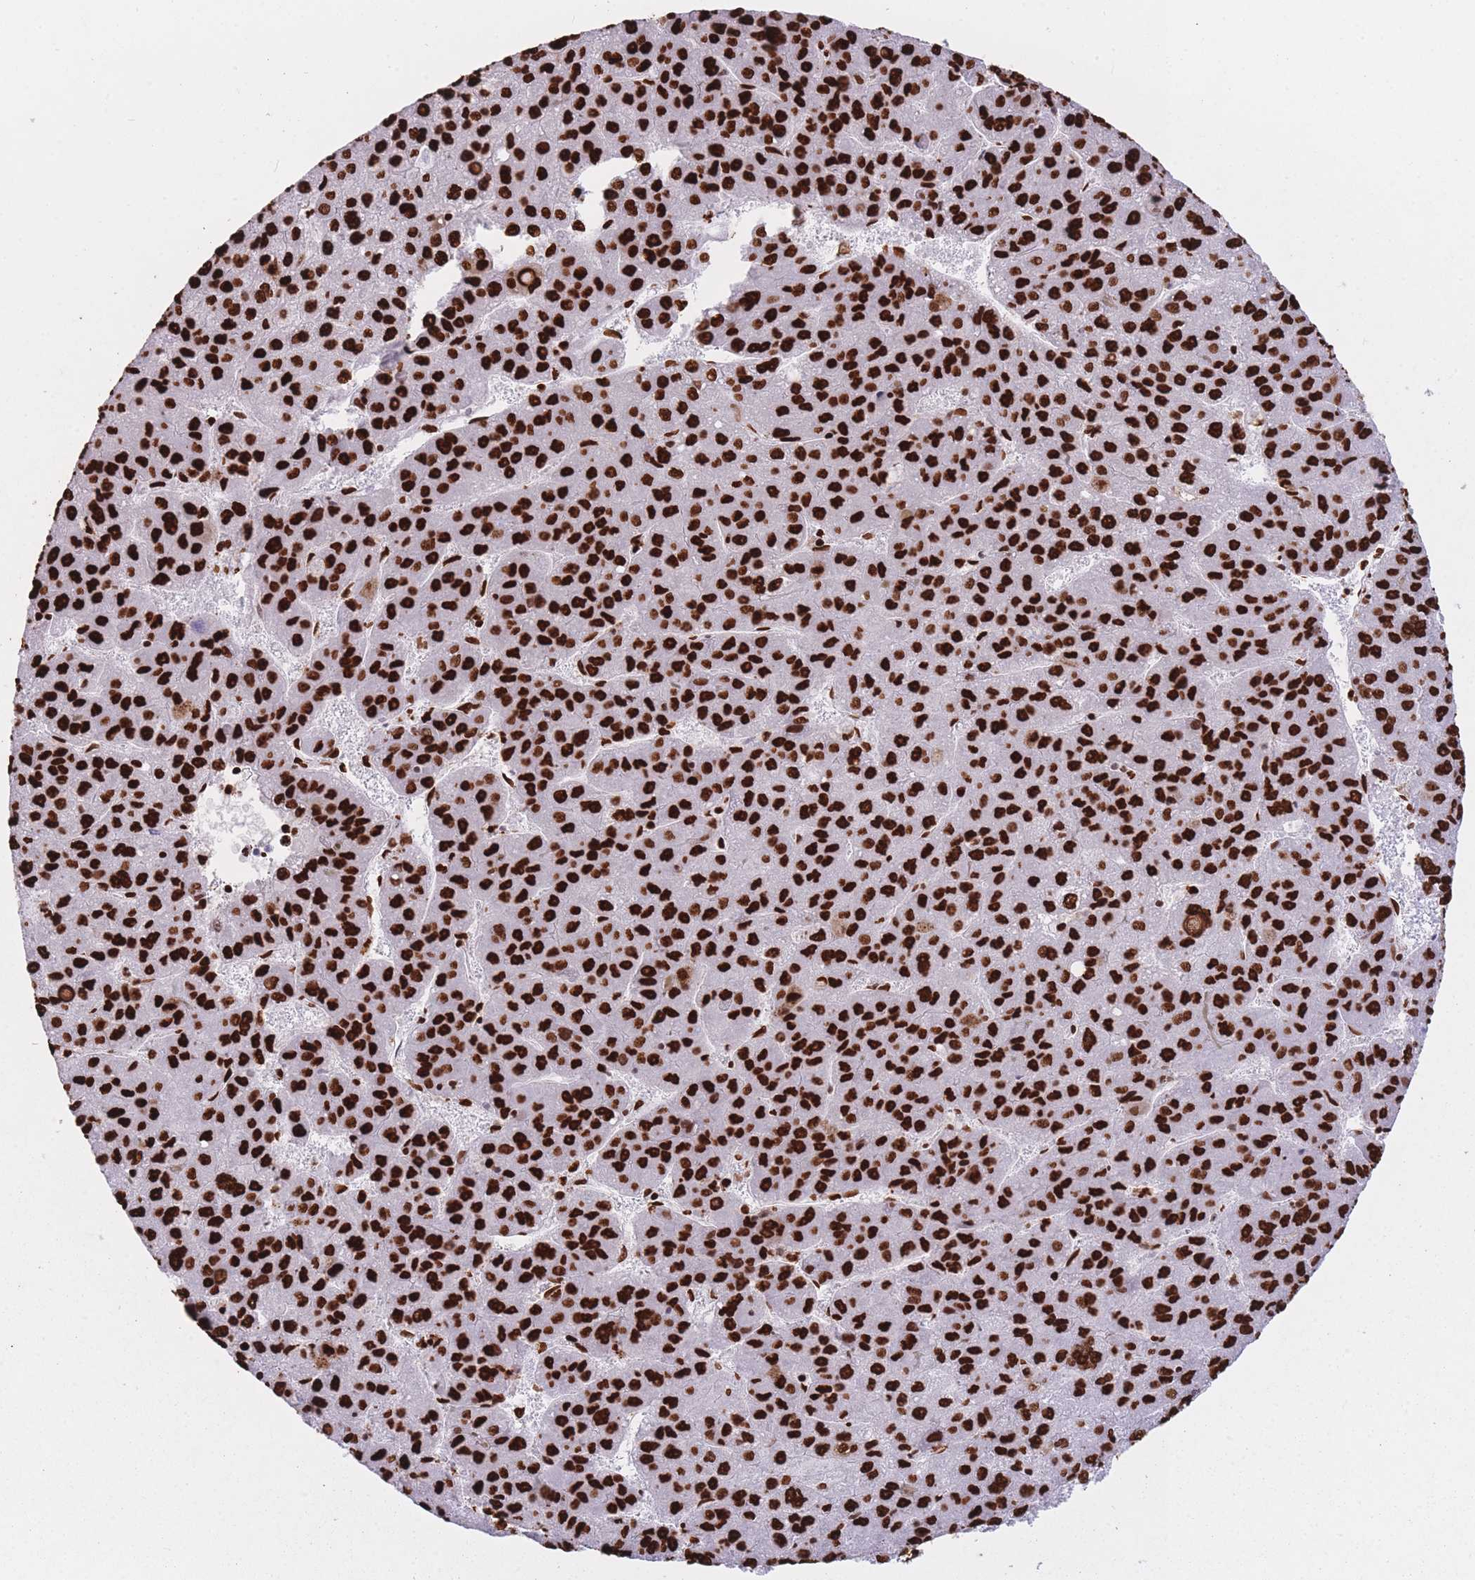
{"staining": {"intensity": "strong", "quantity": ">75%", "location": "nuclear"}, "tissue": "liver cancer", "cell_type": "Tumor cells", "image_type": "cancer", "snomed": [{"axis": "morphology", "description": "Carcinoma, Hepatocellular, NOS"}, {"axis": "topography", "description": "Liver"}], "caption": "Immunohistochemical staining of human hepatocellular carcinoma (liver) exhibits strong nuclear protein expression in approximately >75% of tumor cells. Immunohistochemistry stains the protein of interest in brown and the nuclei are stained blue.", "gene": "HNRNPUL1", "patient": {"sex": "female", "age": 82}}